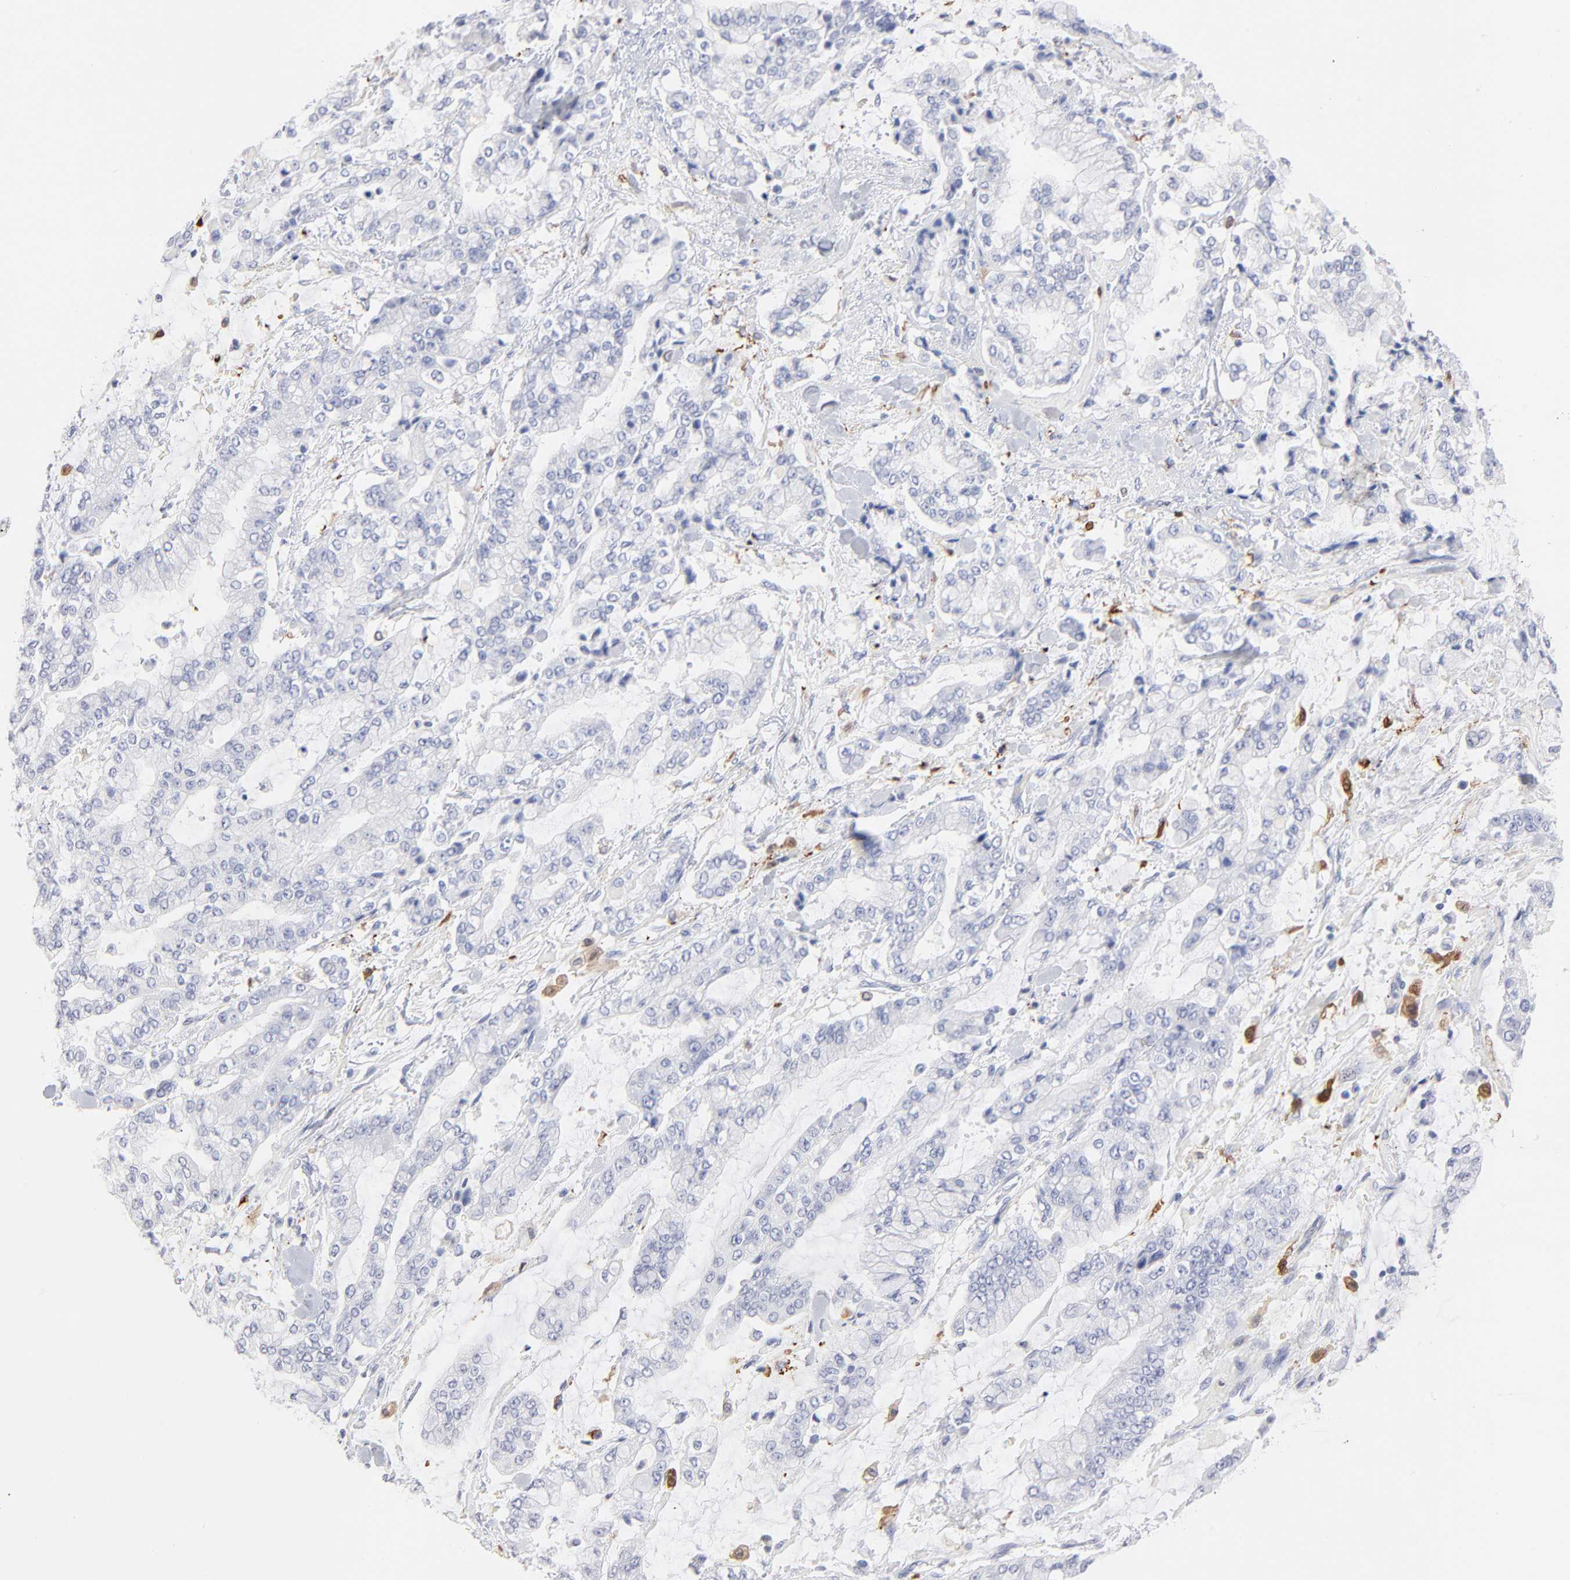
{"staining": {"intensity": "negative", "quantity": "none", "location": "none"}, "tissue": "stomach cancer", "cell_type": "Tumor cells", "image_type": "cancer", "snomed": [{"axis": "morphology", "description": "Normal tissue, NOS"}, {"axis": "morphology", "description": "Adenocarcinoma, NOS"}, {"axis": "topography", "description": "Stomach, upper"}, {"axis": "topography", "description": "Stomach"}], "caption": "Immunohistochemical staining of stomach cancer exhibits no significant expression in tumor cells.", "gene": "IFIT2", "patient": {"sex": "male", "age": 76}}